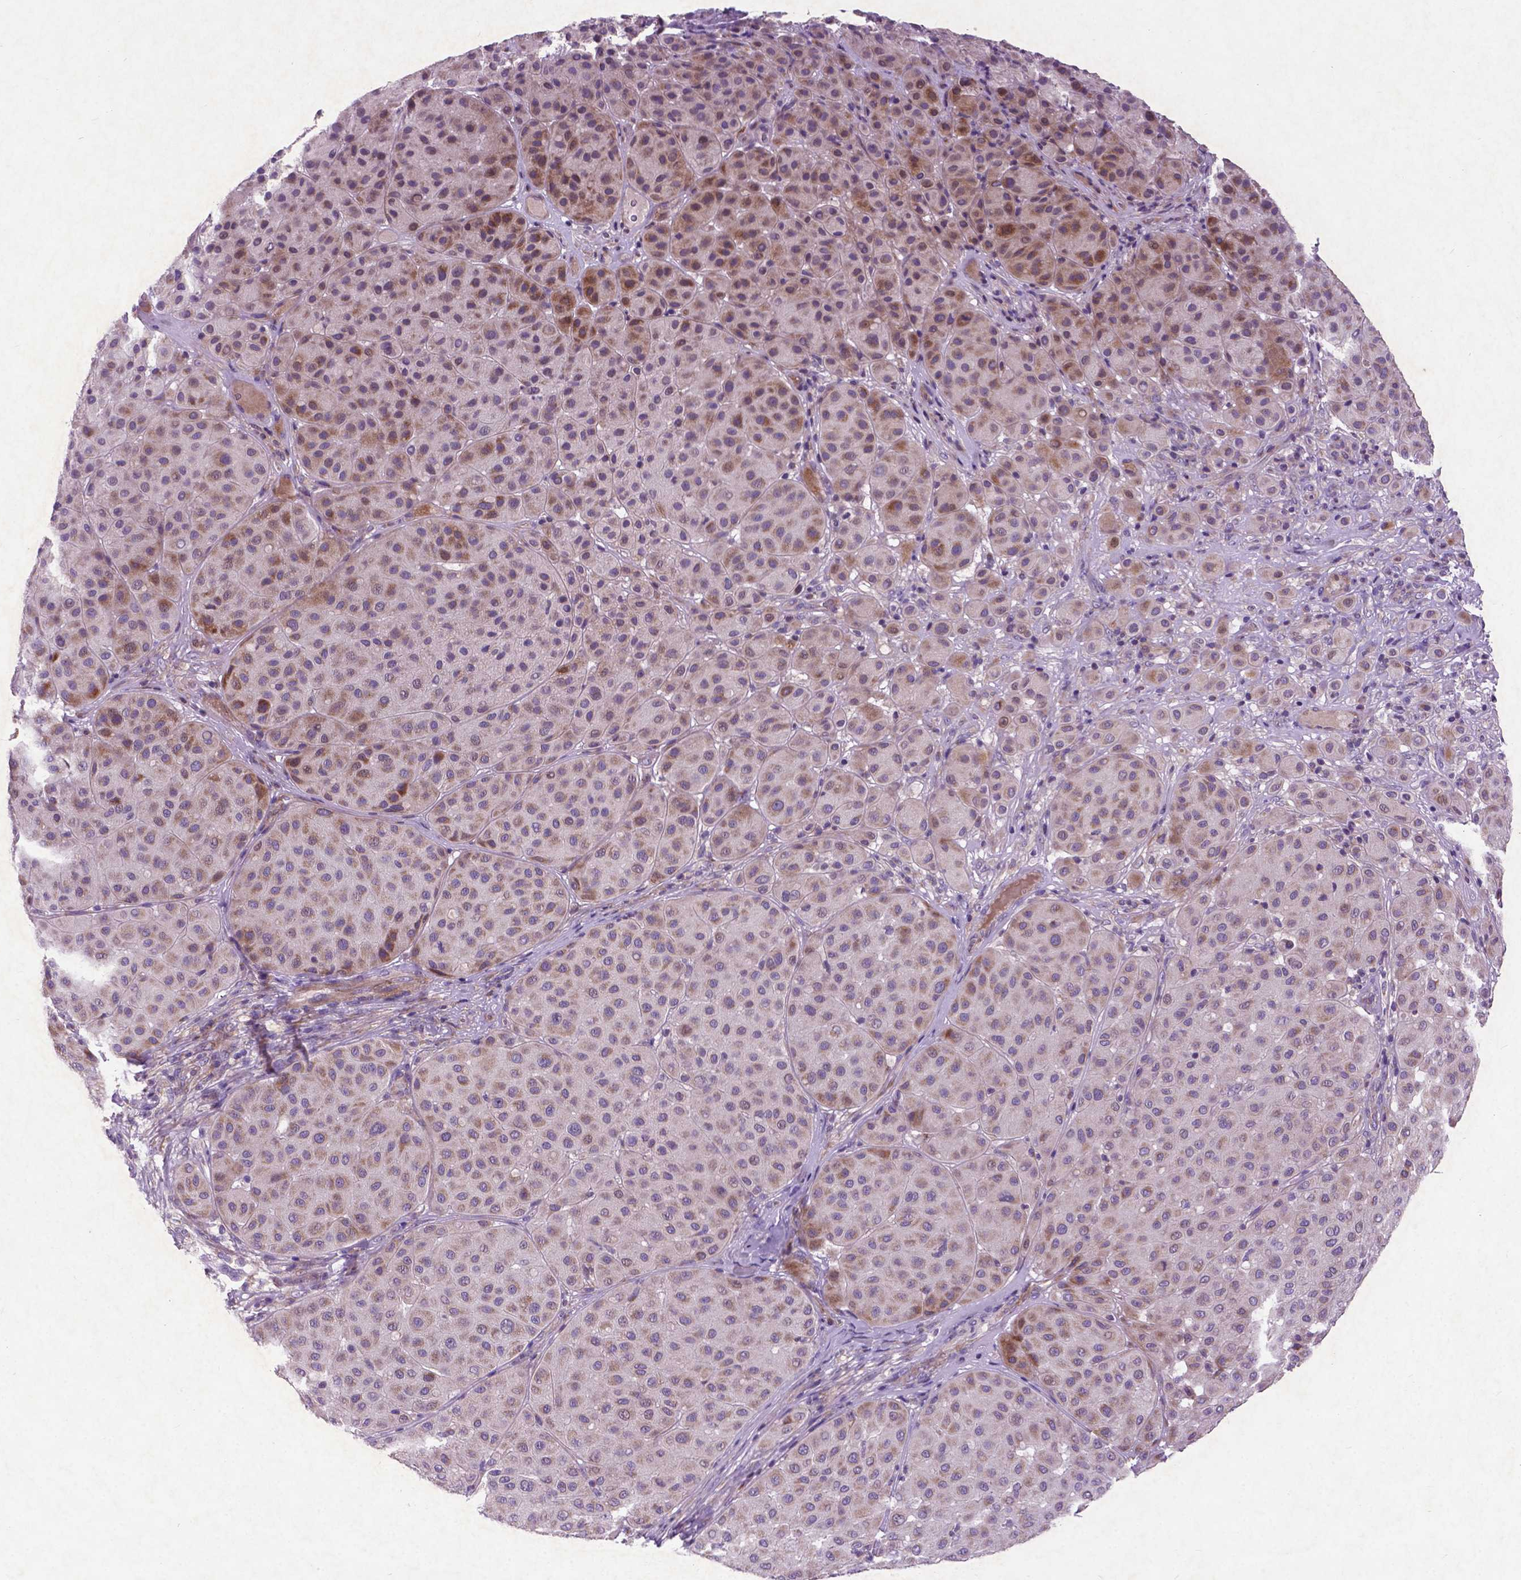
{"staining": {"intensity": "weak", "quantity": ">75%", "location": "cytoplasmic/membranous"}, "tissue": "melanoma", "cell_type": "Tumor cells", "image_type": "cancer", "snomed": [{"axis": "morphology", "description": "Malignant melanoma, Metastatic site"}, {"axis": "topography", "description": "Smooth muscle"}], "caption": "A brown stain highlights weak cytoplasmic/membranous positivity of a protein in human malignant melanoma (metastatic site) tumor cells.", "gene": "ATG4D", "patient": {"sex": "male", "age": 41}}